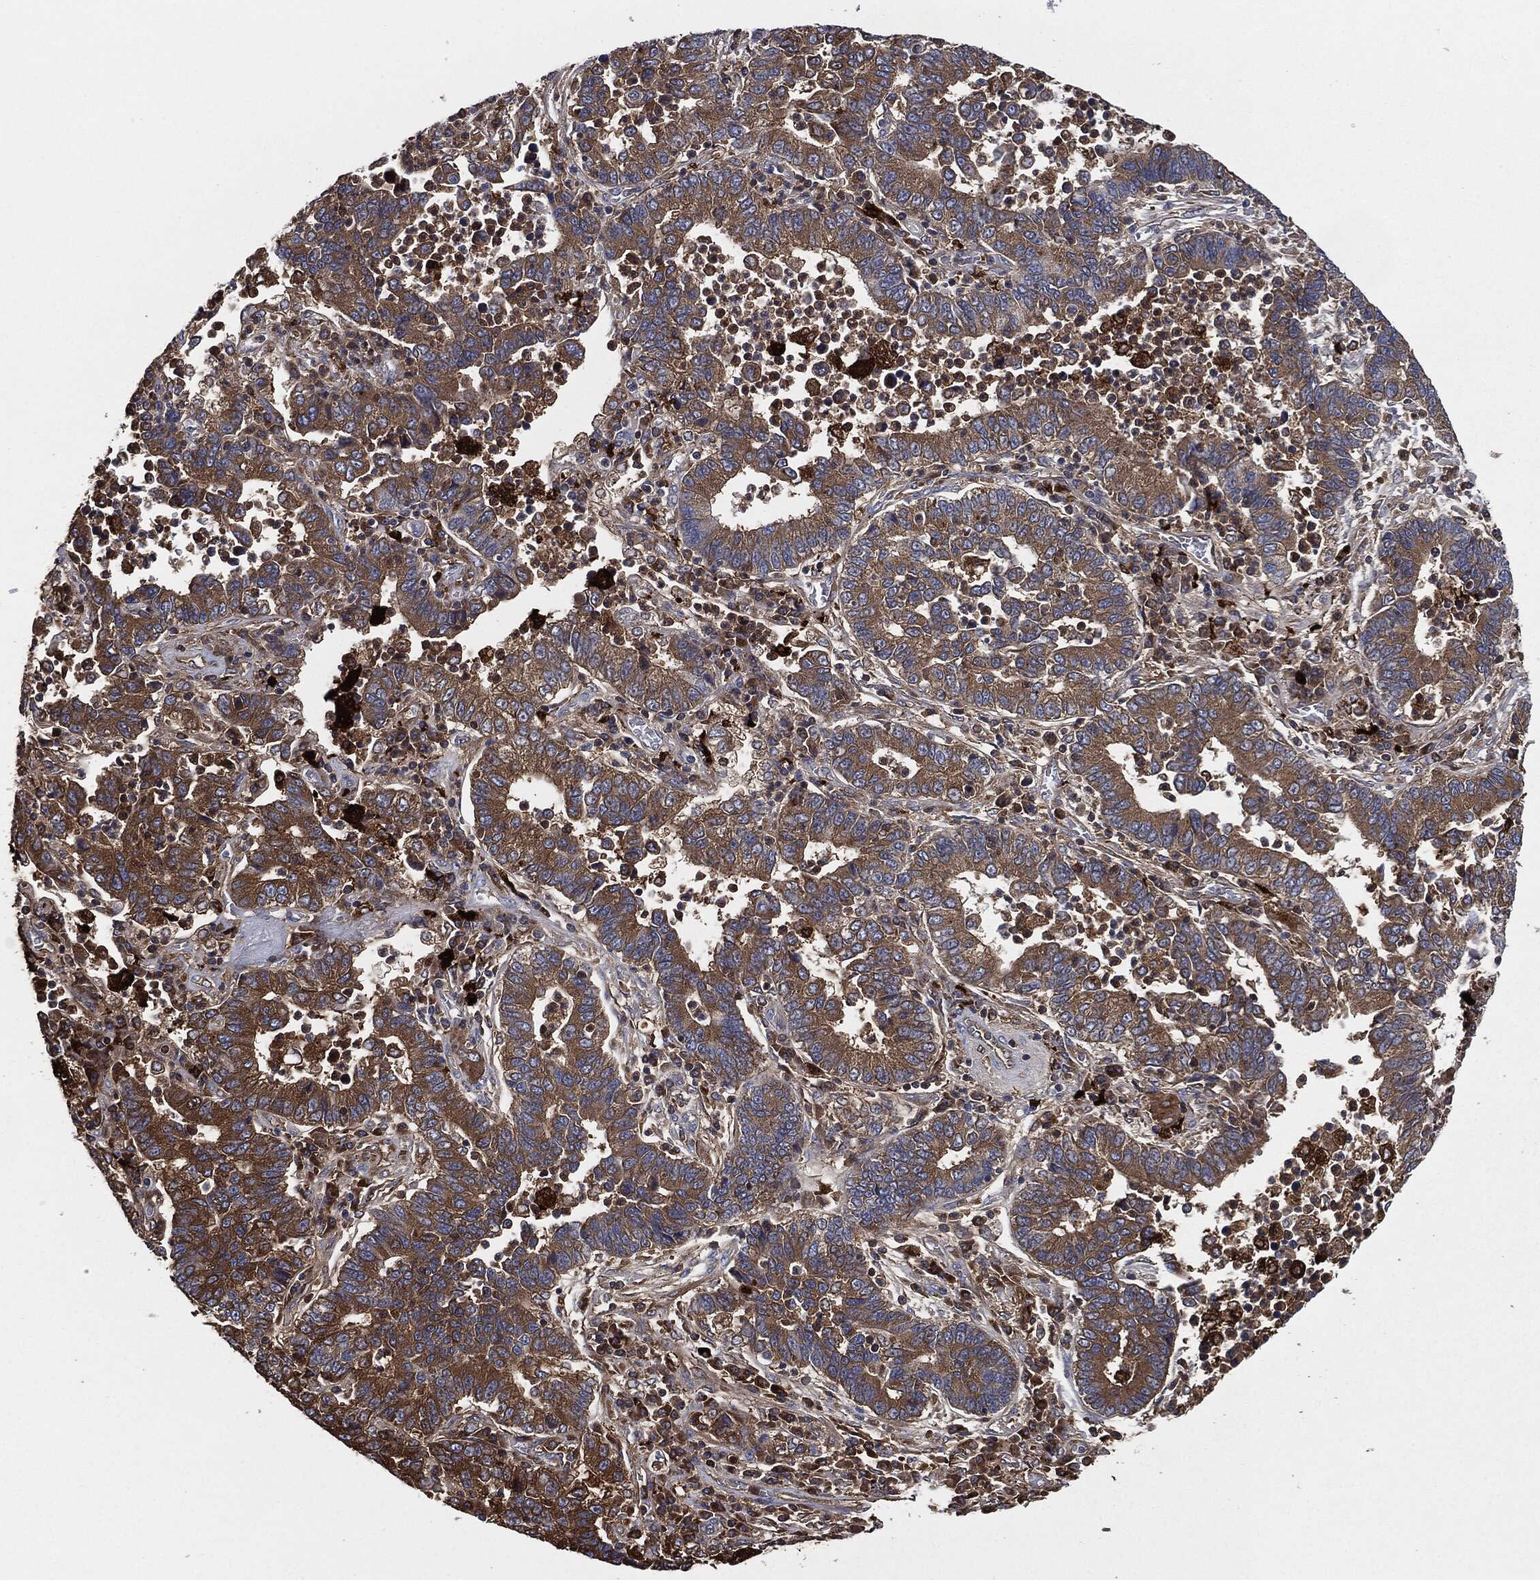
{"staining": {"intensity": "moderate", "quantity": ">75%", "location": "cytoplasmic/membranous"}, "tissue": "lung cancer", "cell_type": "Tumor cells", "image_type": "cancer", "snomed": [{"axis": "morphology", "description": "Adenocarcinoma, NOS"}, {"axis": "topography", "description": "Lung"}], "caption": "Protein expression analysis of human lung cancer reveals moderate cytoplasmic/membranous positivity in about >75% of tumor cells. The staining was performed using DAB (3,3'-diaminobenzidine) to visualize the protein expression in brown, while the nuclei were stained in blue with hematoxylin (Magnification: 20x).", "gene": "TMEM11", "patient": {"sex": "female", "age": 57}}